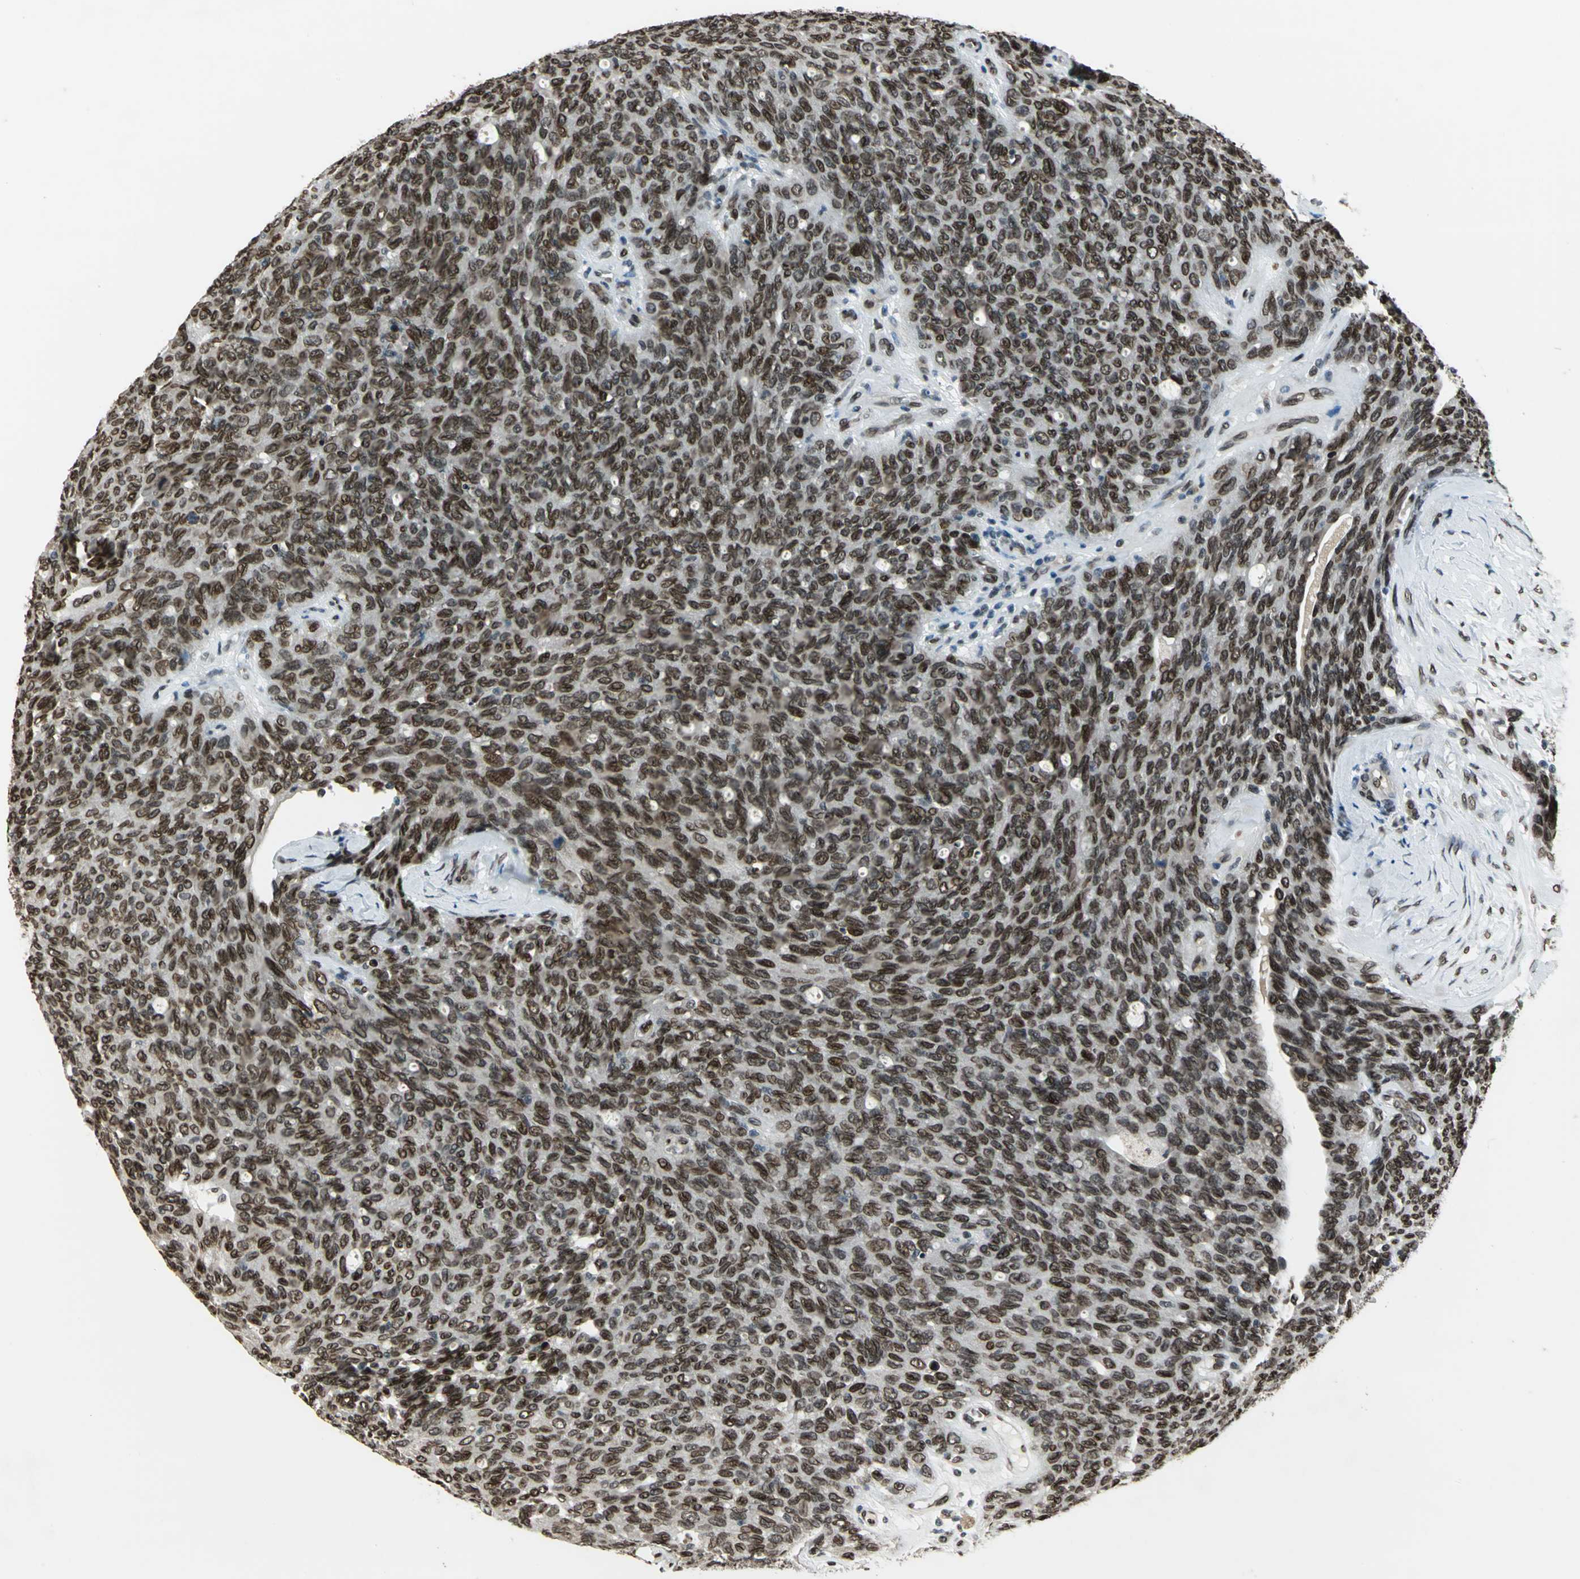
{"staining": {"intensity": "strong", "quantity": ">75%", "location": "nuclear"}, "tissue": "ovarian cancer", "cell_type": "Tumor cells", "image_type": "cancer", "snomed": [{"axis": "morphology", "description": "Carcinoma, endometroid"}, {"axis": "topography", "description": "Ovary"}], "caption": "A high amount of strong nuclear positivity is appreciated in approximately >75% of tumor cells in ovarian endometroid carcinoma tissue.", "gene": "ISY1", "patient": {"sex": "female", "age": 60}}